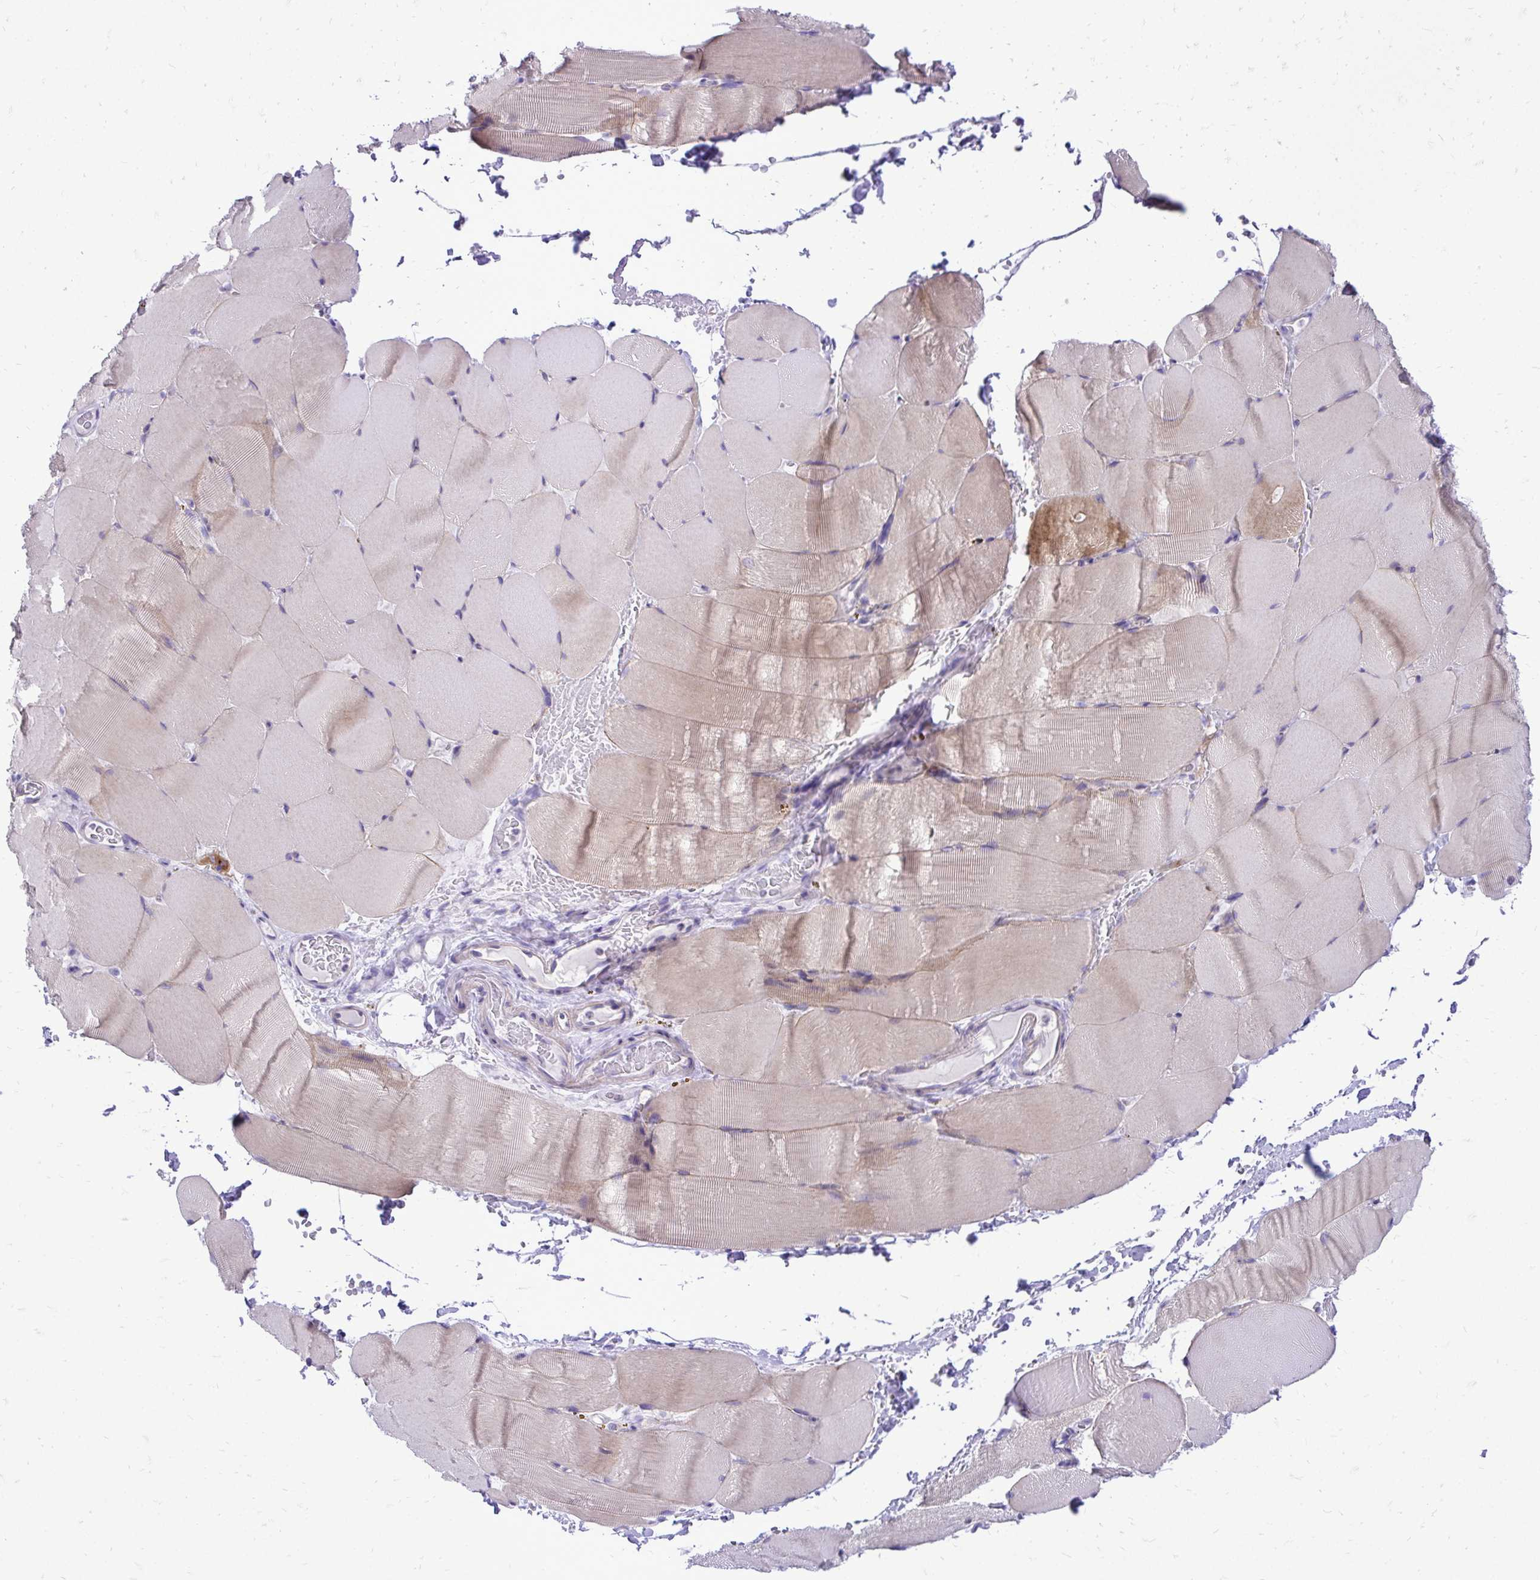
{"staining": {"intensity": "weak", "quantity": "25%-75%", "location": "cytoplasmic/membranous"}, "tissue": "skeletal muscle", "cell_type": "Myocytes", "image_type": "normal", "snomed": [{"axis": "morphology", "description": "Normal tissue, NOS"}, {"axis": "topography", "description": "Skeletal muscle"}], "caption": "Immunohistochemical staining of benign skeletal muscle displays 25%-75% levels of weak cytoplasmic/membranous protein expression in about 25%-75% of myocytes. (IHC, brightfield microscopy, high magnification).", "gene": "PELI3", "patient": {"sex": "female", "age": 37}}